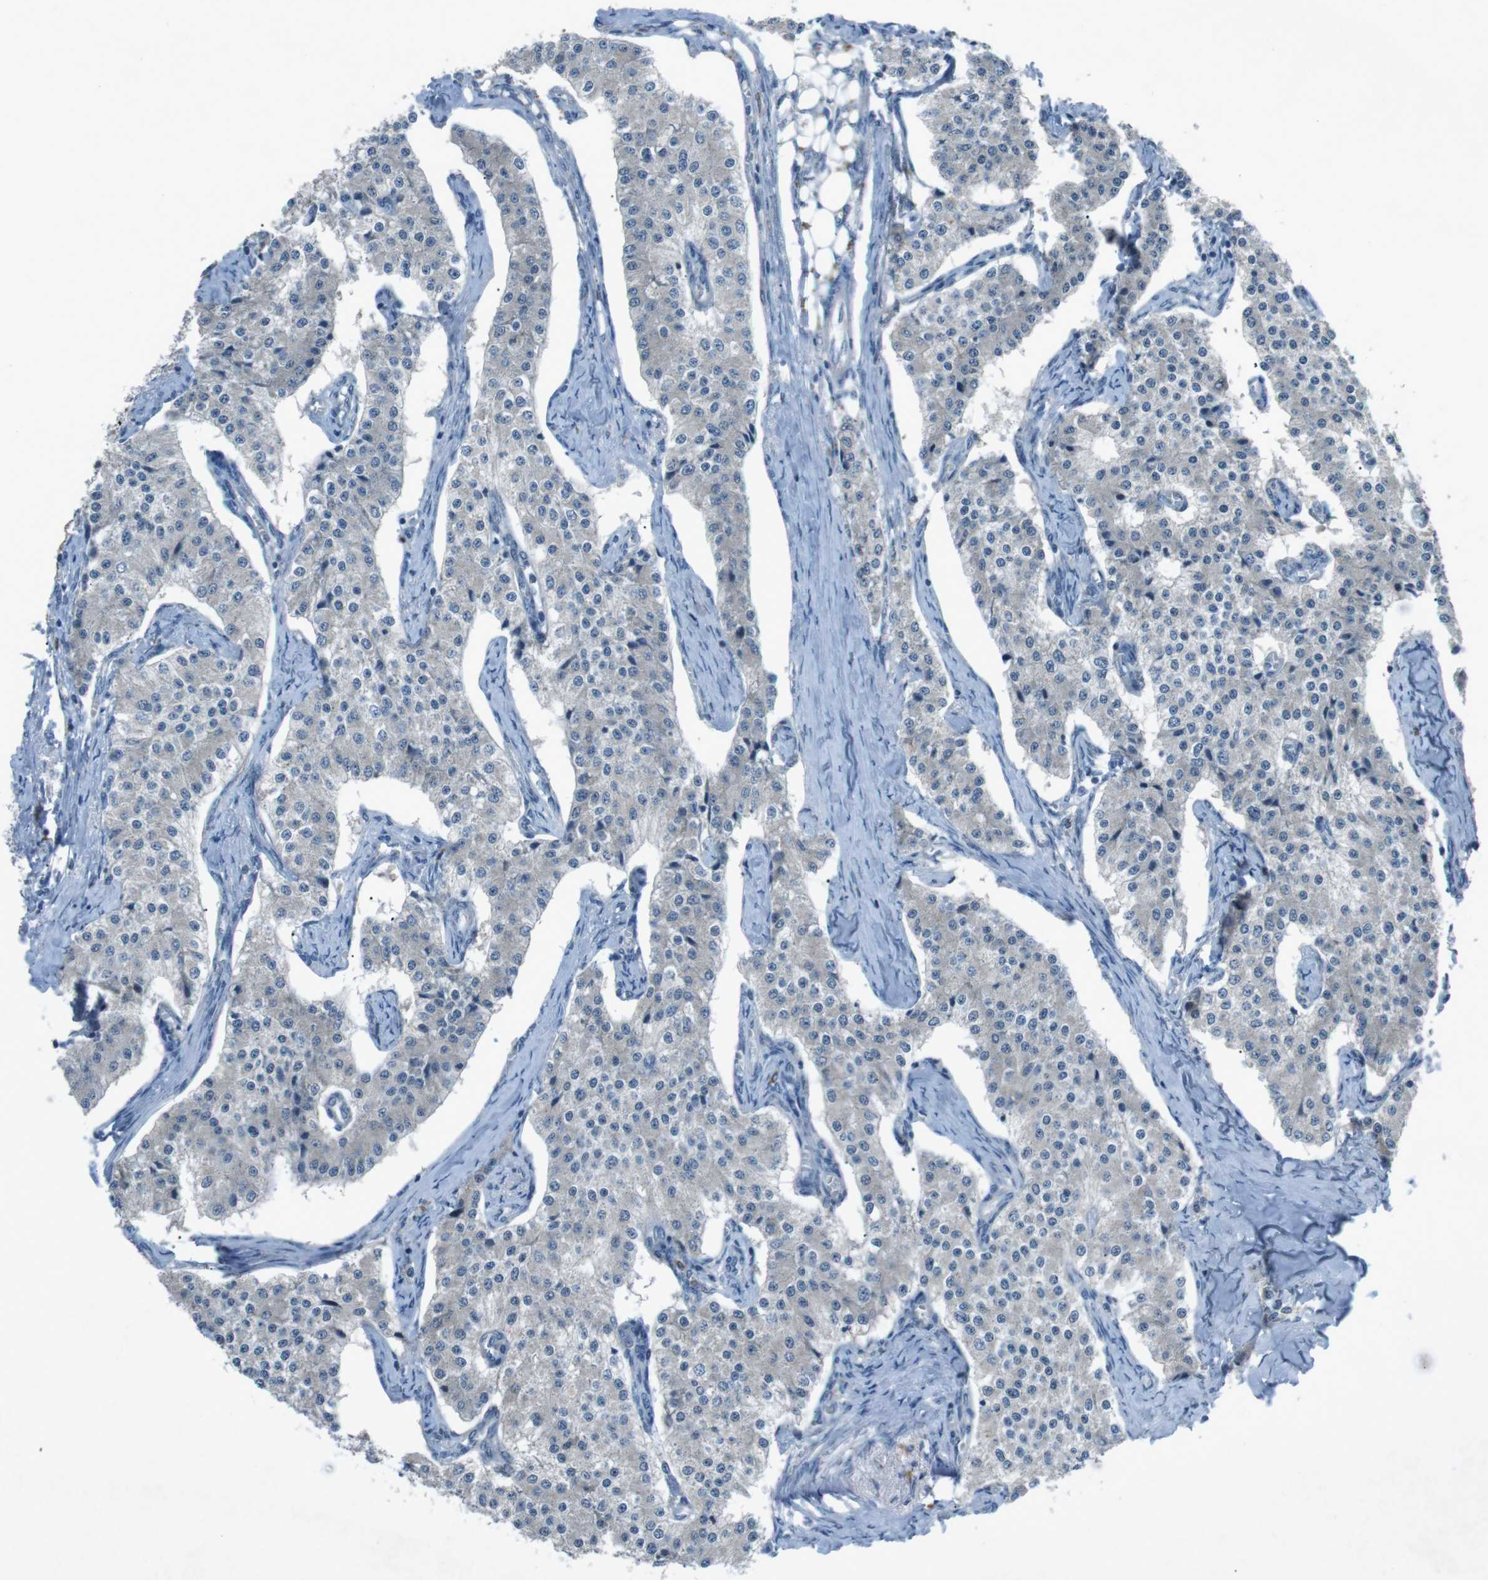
{"staining": {"intensity": "negative", "quantity": "none", "location": "none"}, "tissue": "carcinoid", "cell_type": "Tumor cells", "image_type": "cancer", "snomed": [{"axis": "morphology", "description": "Carcinoid, malignant, NOS"}, {"axis": "topography", "description": "Colon"}], "caption": "This is an IHC photomicrograph of human malignant carcinoid. There is no staining in tumor cells.", "gene": "FCRLA", "patient": {"sex": "female", "age": 52}}